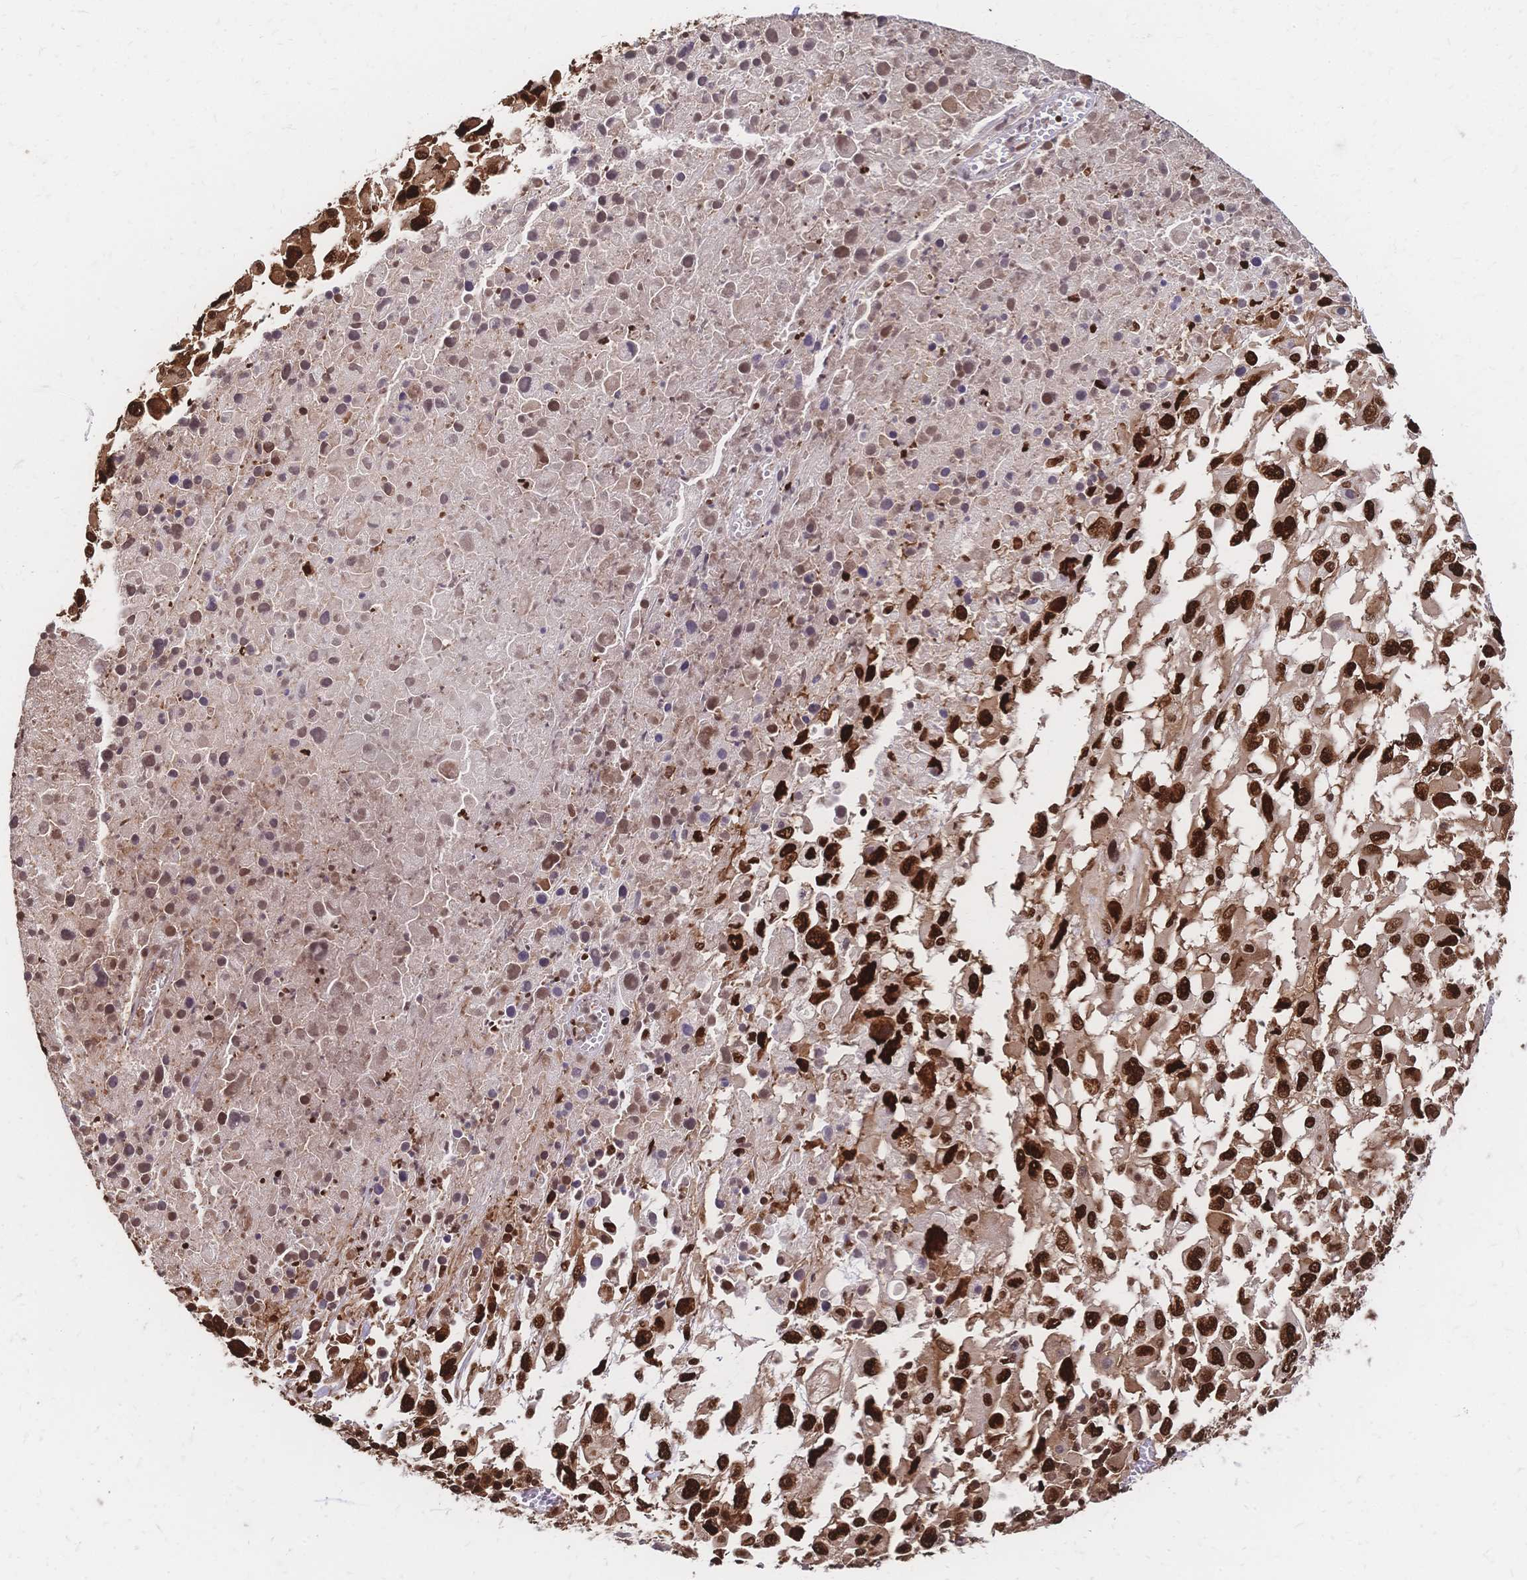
{"staining": {"intensity": "strong", "quantity": ">75%", "location": "nuclear"}, "tissue": "melanoma", "cell_type": "Tumor cells", "image_type": "cancer", "snomed": [{"axis": "morphology", "description": "Malignant melanoma, Metastatic site"}, {"axis": "topography", "description": "Soft tissue"}], "caption": "About >75% of tumor cells in human melanoma display strong nuclear protein staining as visualized by brown immunohistochemical staining.", "gene": "HDGF", "patient": {"sex": "male", "age": 50}}